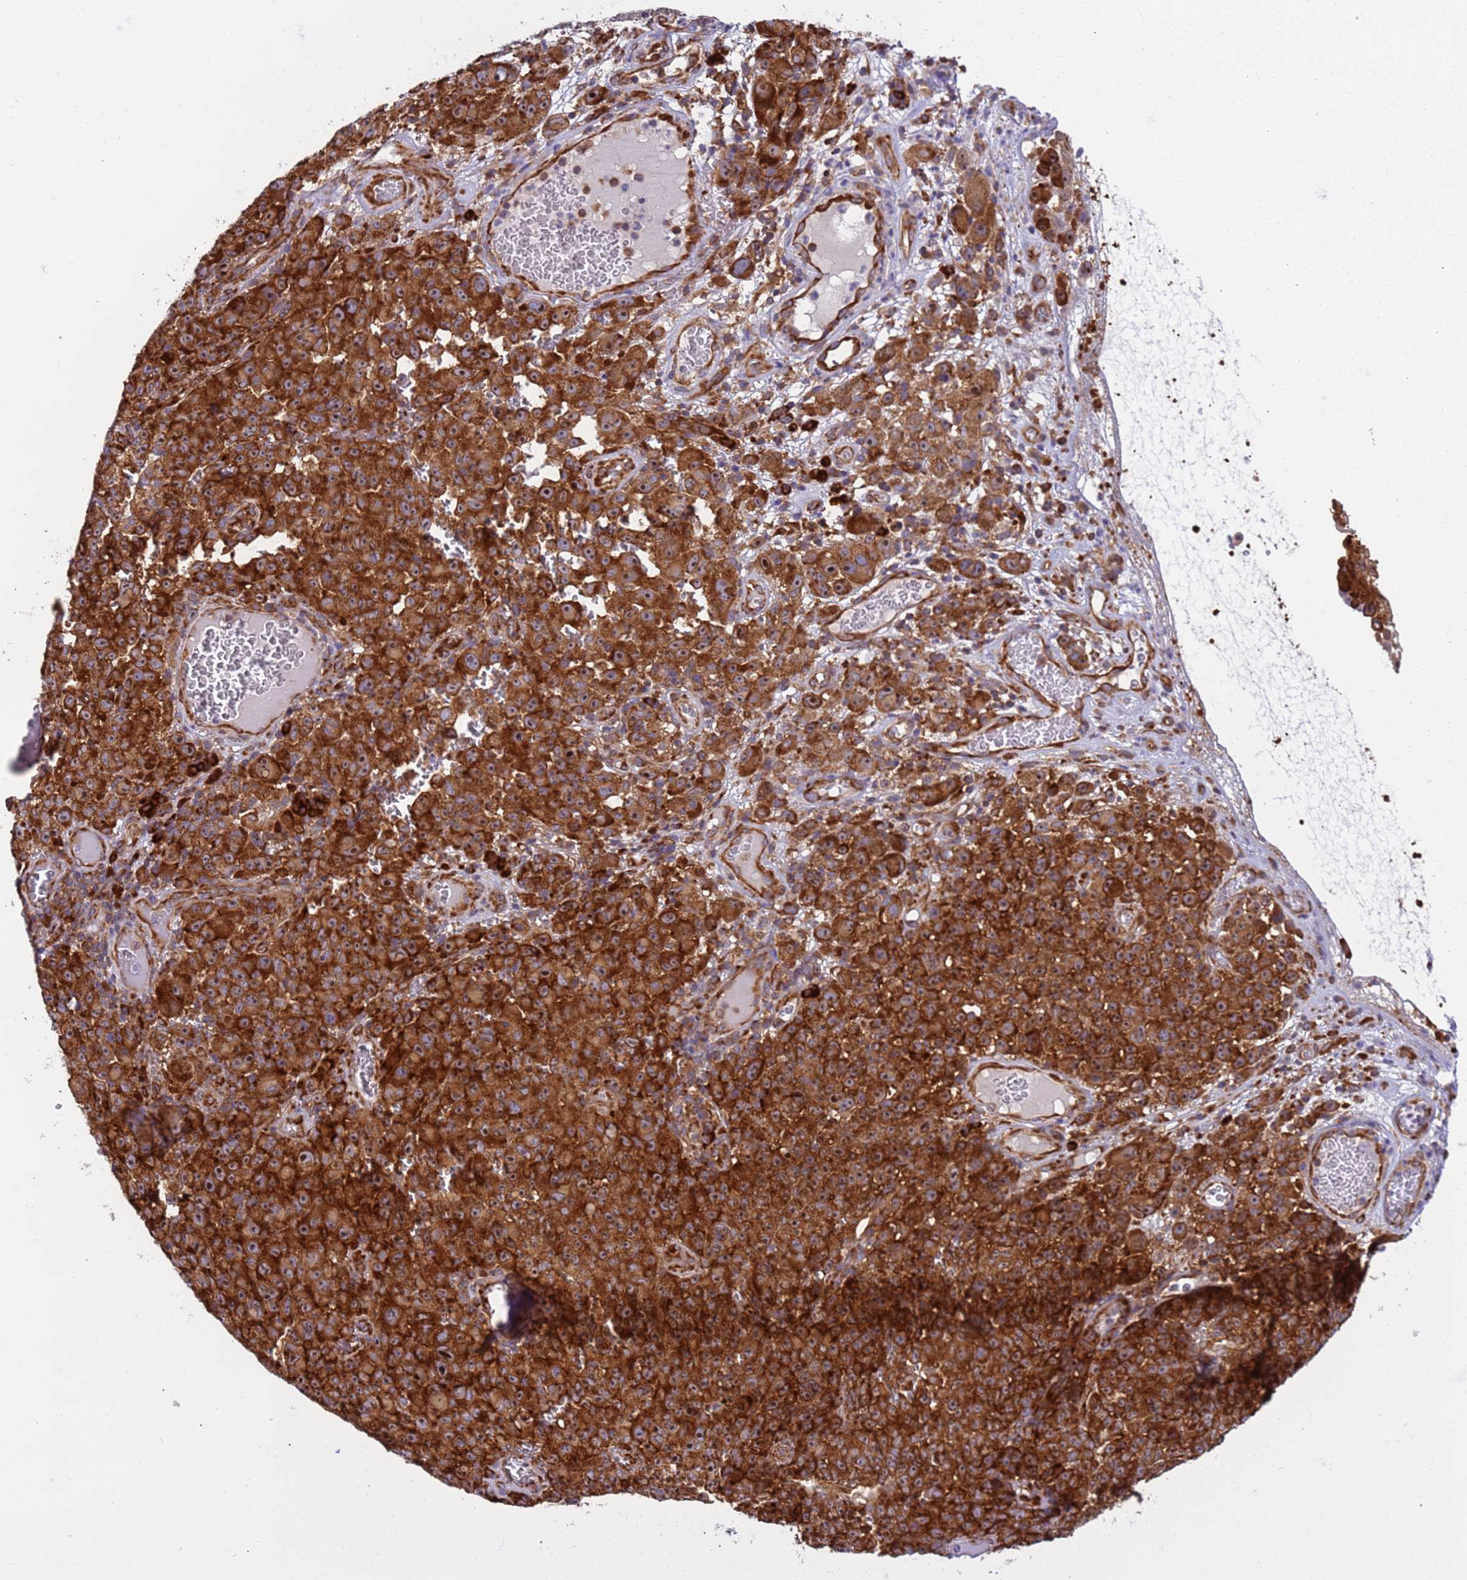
{"staining": {"intensity": "strong", "quantity": ">75%", "location": "cytoplasmic/membranous,nuclear"}, "tissue": "melanoma", "cell_type": "Tumor cells", "image_type": "cancer", "snomed": [{"axis": "morphology", "description": "Malignant melanoma, NOS"}, {"axis": "topography", "description": "Skin"}], "caption": "Strong cytoplasmic/membranous and nuclear positivity is identified in approximately >75% of tumor cells in melanoma.", "gene": "RPL36", "patient": {"sex": "female", "age": 82}}